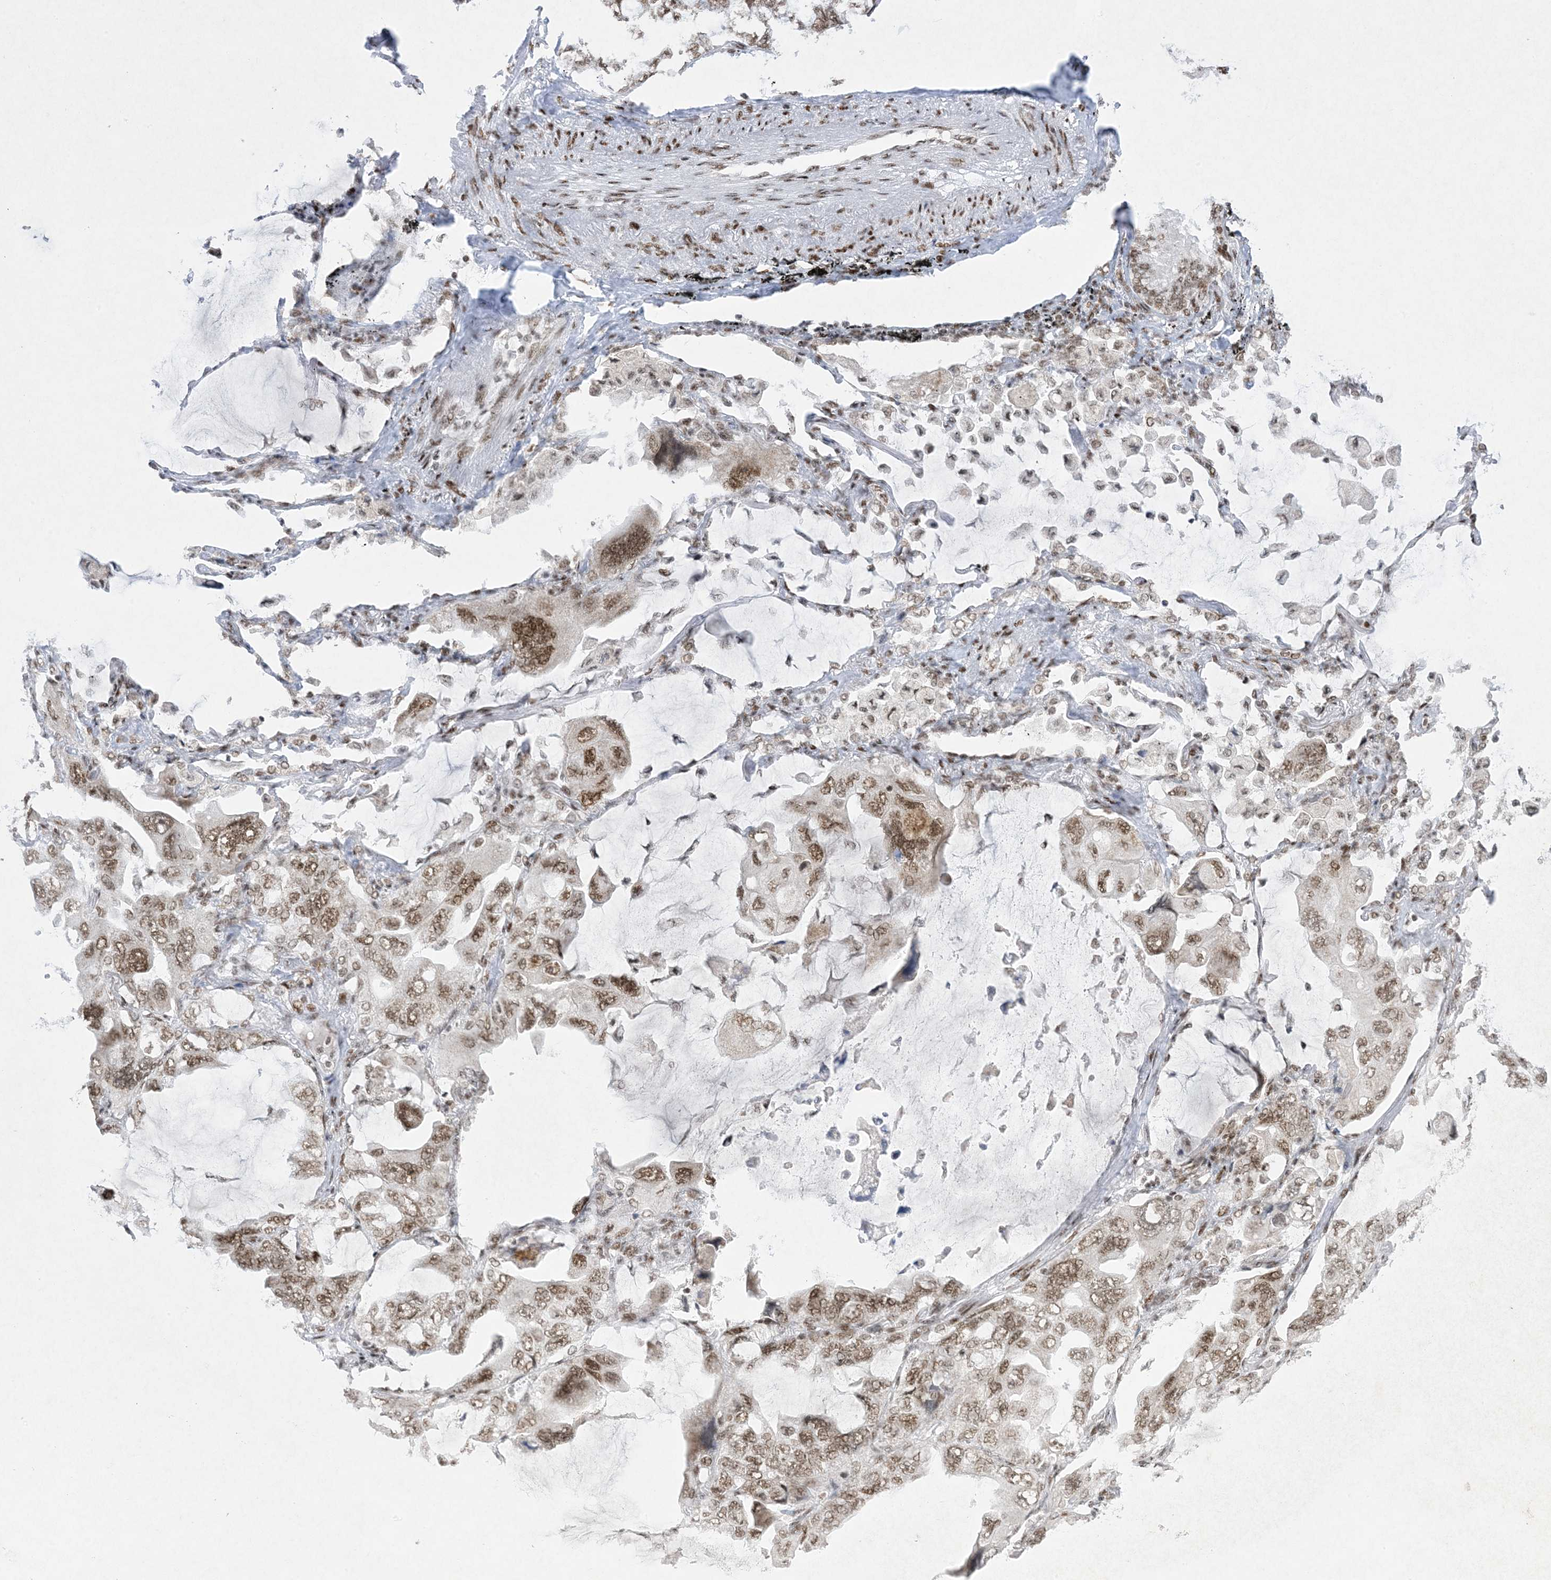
{"staining": {"intensity": "moderate", "quantity": ">75%", "location": "nuclear"}, "tissue": "lung cancer", "cell_type": "Tumor cells", "image_type": "cancer", "snomed": [{"axis": "morphology", "description": "Squamous cell carcinoma, NOS"}, {"axis": "topography", "description": "Lung"}], "caption": "DAB immunohistochemical staining of squamous cell carcinoma (lung) displays moderate nuclear protein staining in approximately >75% of tumor cells.", "gene": "PKNOX2", "patient": {"sex": "female", "age": 73}}